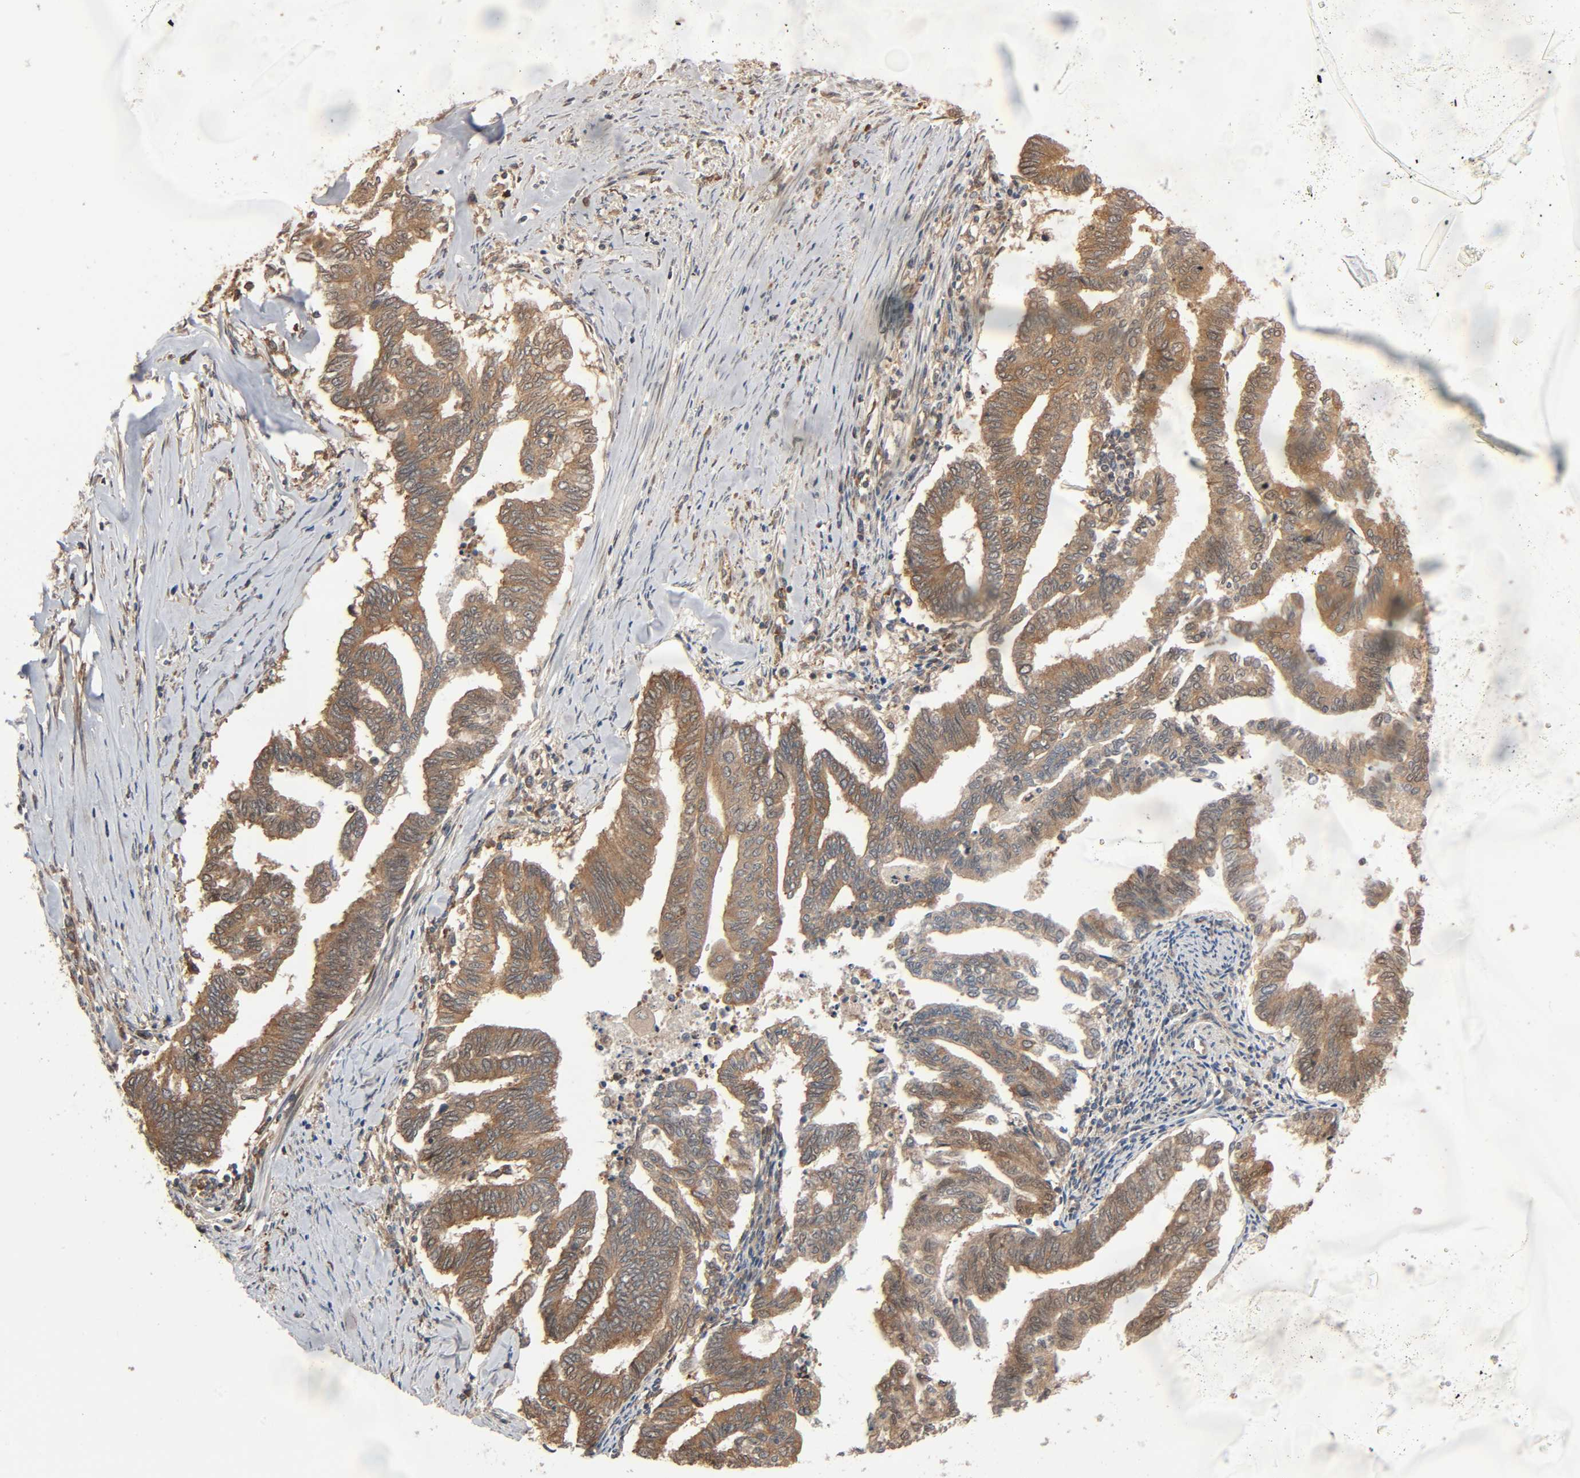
{"staining": {"intensity": "moderate", "quantity": ">75%", "location": "cytoplasmic/membranous"}, "tissue": "endometrial cancer", "cell_type": "Tumor cells", "image_type": "cancer", "snomed": [{"axis": "morphology", "description": "Adenocarcinoma, NOS"}, {"axis": "topography", "description": "Endometrium"}], "caption": "This is a photomicrograph of immunohistochemistry staining of adenocarcinoma (endometrial), which shows moderate expression in the cytoplasmic/membranous of tumor cells.", "gene": "PPP2R1B", "patient": {"sex": "female", "age": 79}}